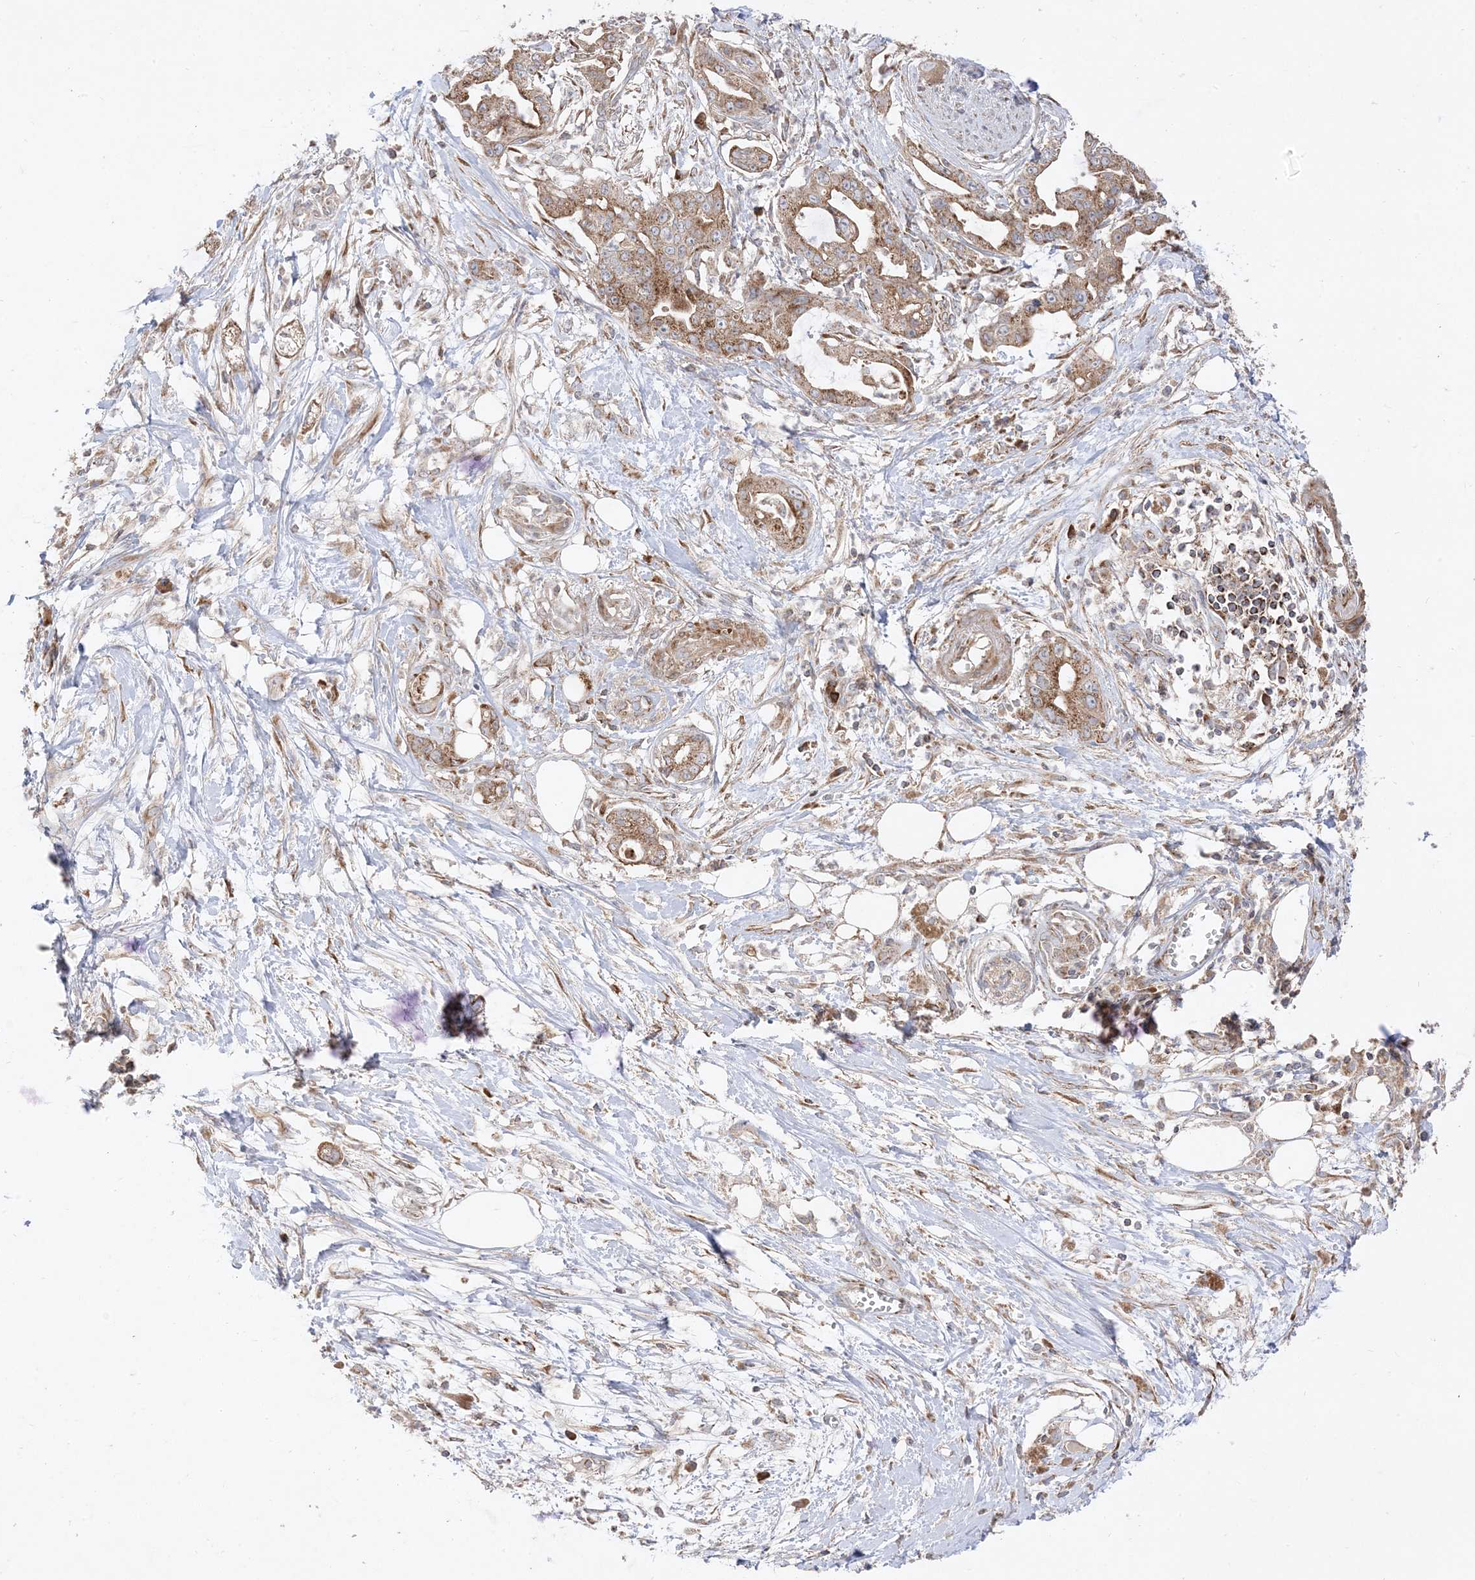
{"staining": {"intensity": "moderate", "quantity": "25%-75%", "location": "cytoplasmic/membranous"}, "tissue": "pancreatic cancer", "cell_type": "Tumor cells", "image_type": "cancer", "snomed": [{"axis": "morphology", "description": "Adenocarcinoma, NOS"}, {"axis": "topography", "description": "Pancreas"}], "caption": "Brown immunohistochemical staining in human pancreatic cancer (adenocarcinoma) exhibits moderate cytoplasmic/membranous staining in about 25%-75% of tumor cells.", "gene": "AARS2", "patient": {"sex": "male", "age": 68}}